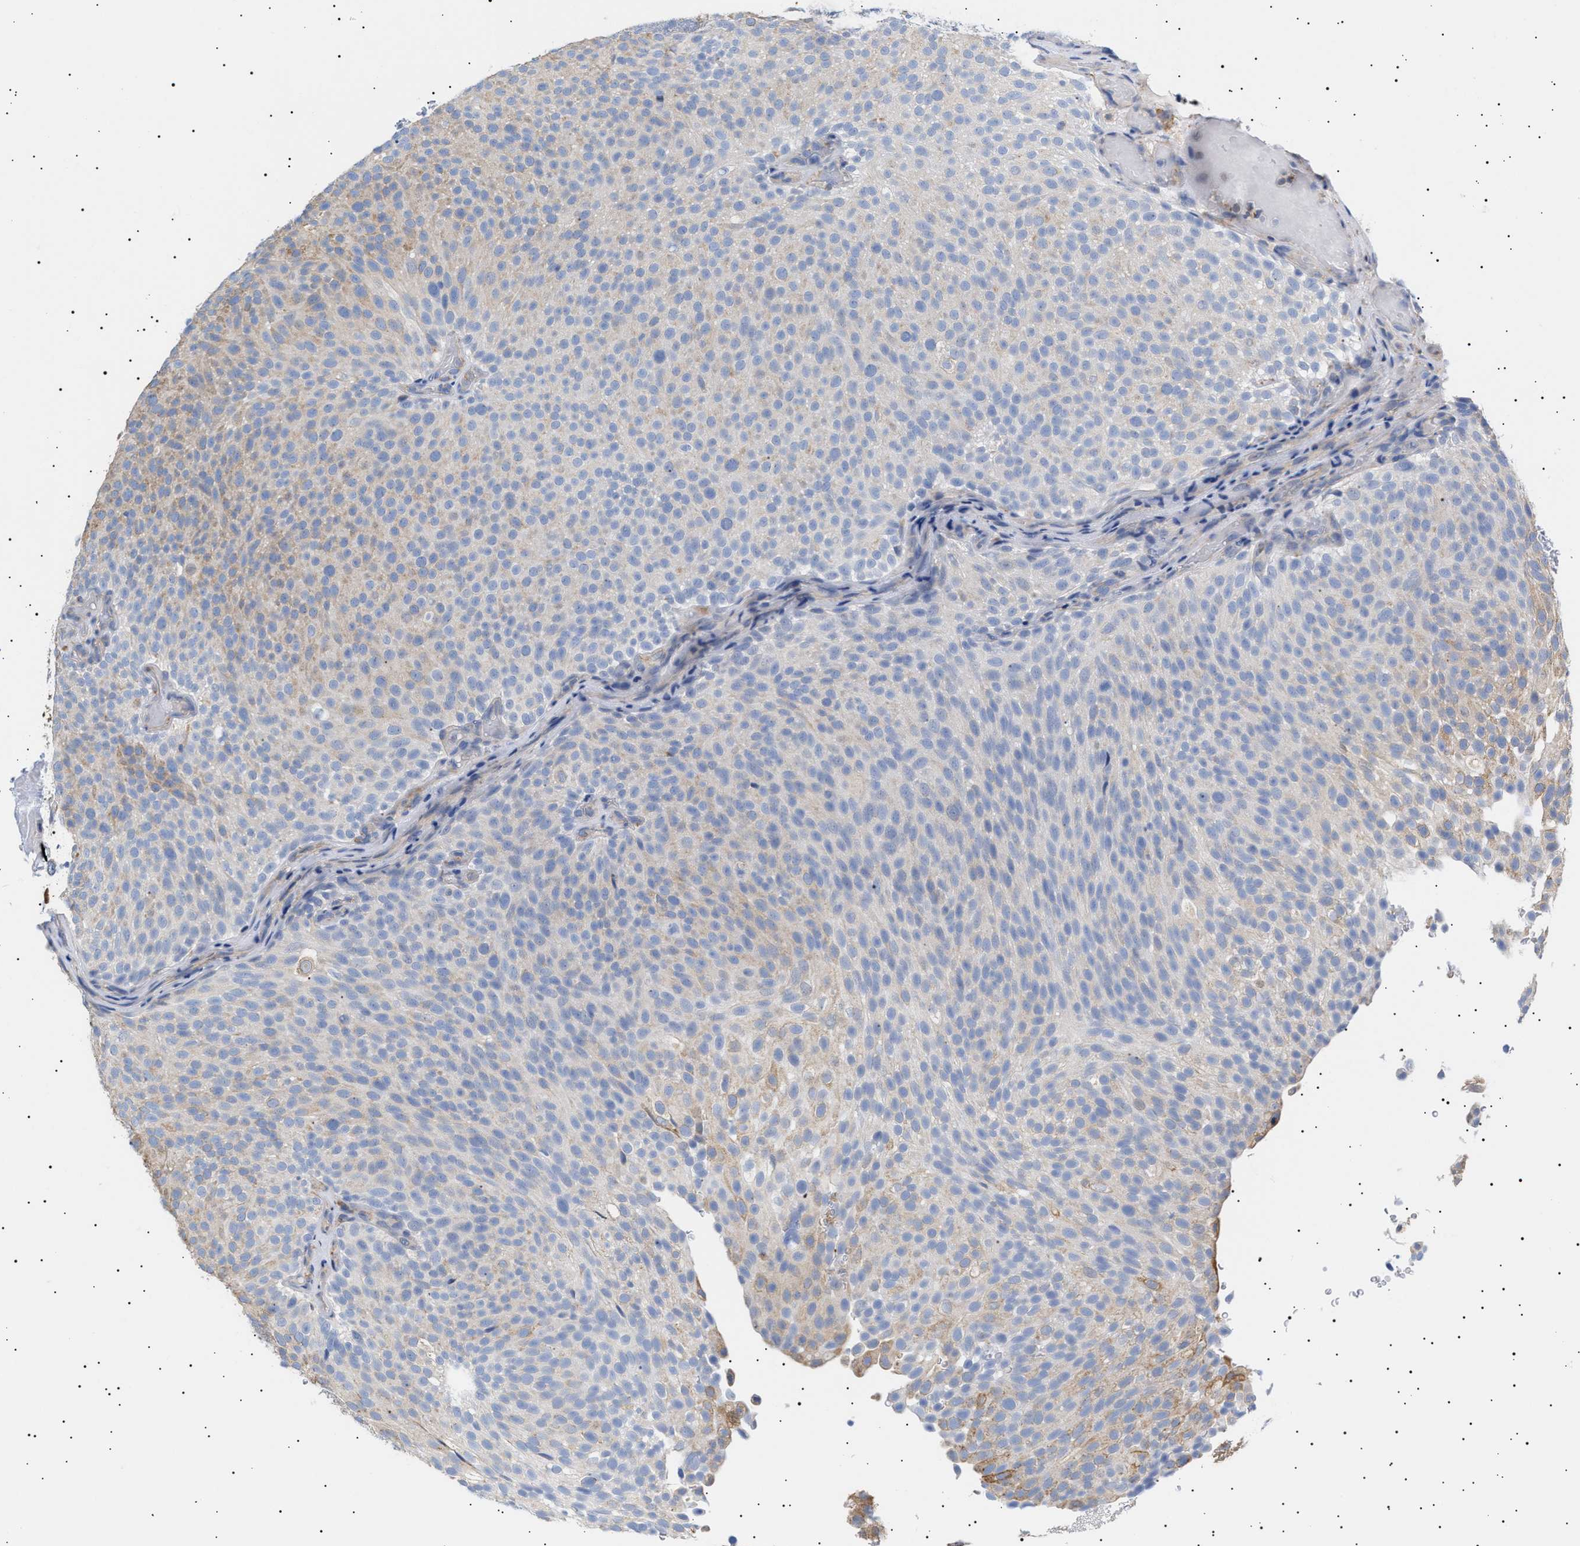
{"staining": {"intensity": "weak", "quantity": "<25%", "location": "cytoplasmic/membranous"}, "tissue": "urothelial cancer", "cell_type": "Tumor cells", "image_type": "cancer", "snomed": [{"axis": "morphology", "description": "Urothelial carcinoma, Low grade"}, {"axis": "topography", "description": "Urinary bladder"}], "caption": "This is a micrograph of immunohistochemistry staining of low-grade urothelial carcinoma, which shows no positivity in tumor cells.", "gene": "ERCC6L2", "patient": {"sex": "male", "age": 78}}